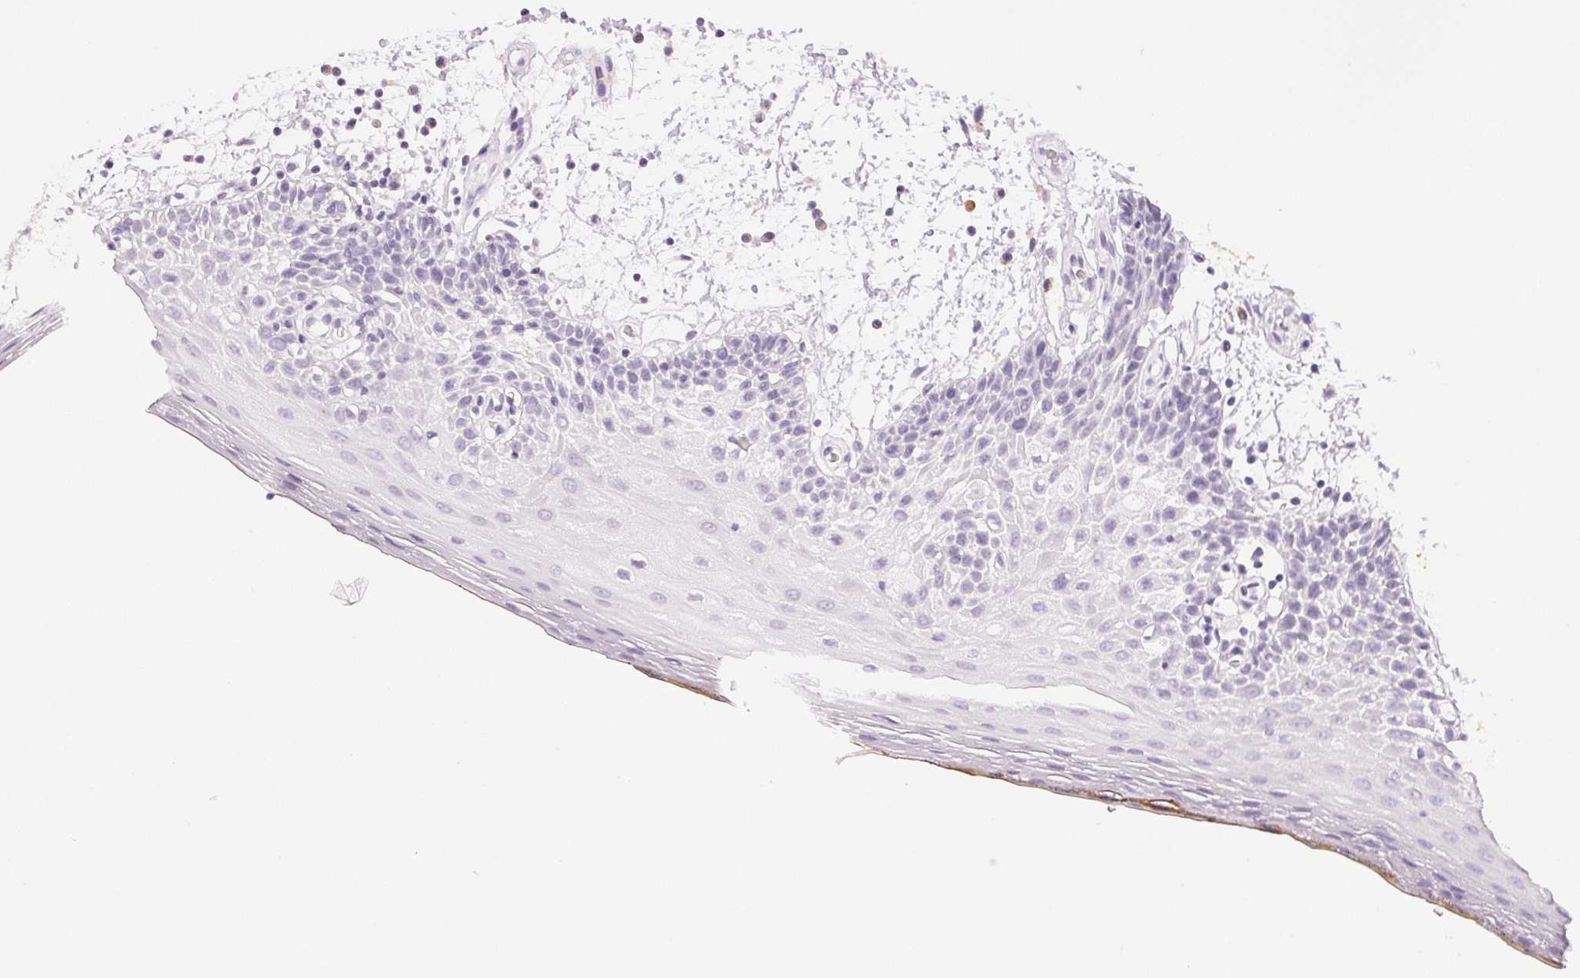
{"staining": {"intensity": "negative", "quantity": "none", "location": "none"}, "tissue": "oral mucosa", "cell_type": "Squamous epithelial cells", "image_type": "normal", "snomed": [{"axis": "morphology", "description": "Normal tissue, NOS"}, {"axis": "morphology", "description": "Squamous cell carcinoma, NOS"}, {"axis": "topography", "description": "Oral tissue"}, {"axis": "topography", "description": "Head-Neck"}], "caption": "This is an IHC histopathology image of unremarkable oral mucosa. There is no staining in squamous epithelial cells.", "gene": "SLC5A2", "patient": {"sex": "male", "age": 52}}